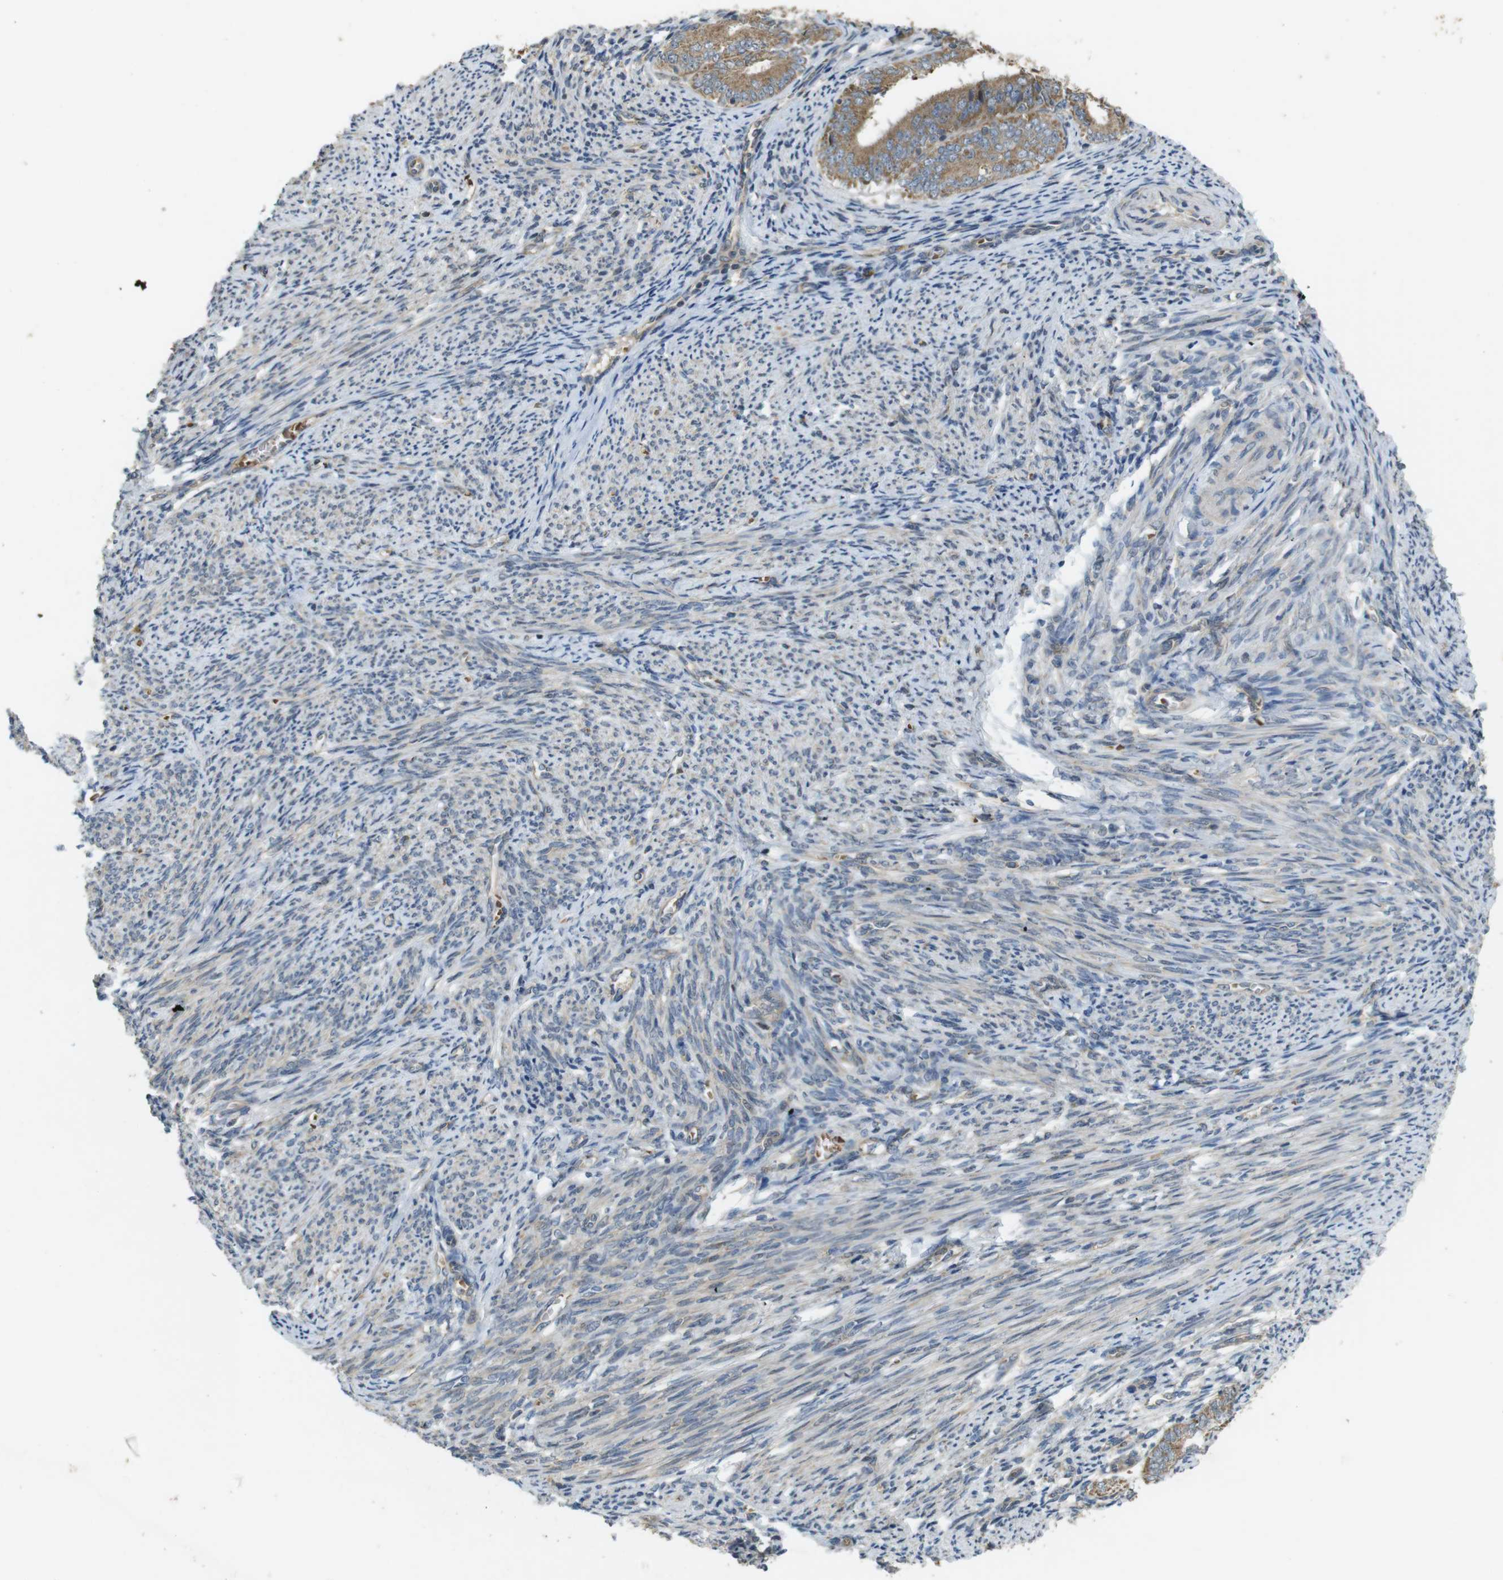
{"staining": {"intensity": "moderate", "quantity": ">75%", "location": "cytoplasmic/membranous"}, "tissue": "endometrial cancer", "cell_type": "Tumor cells", "image_type": "cancer", "snomed": [{"axis": "morphology", "description": "Adenocarcinoma, NOS"}, {"axis": "topography", "description": "Endometrium"}], "caption": "This image reveals endometrial adenocarcinoma stained with immunohistochemistry to label a protein in brown. The cytoplasmic/membranous of tumor cells show moderate positivity for the protein. Nuclei are counter-stained blue.", "gene": "CLTC", "patient": {"sex": "female", "age": 63}}